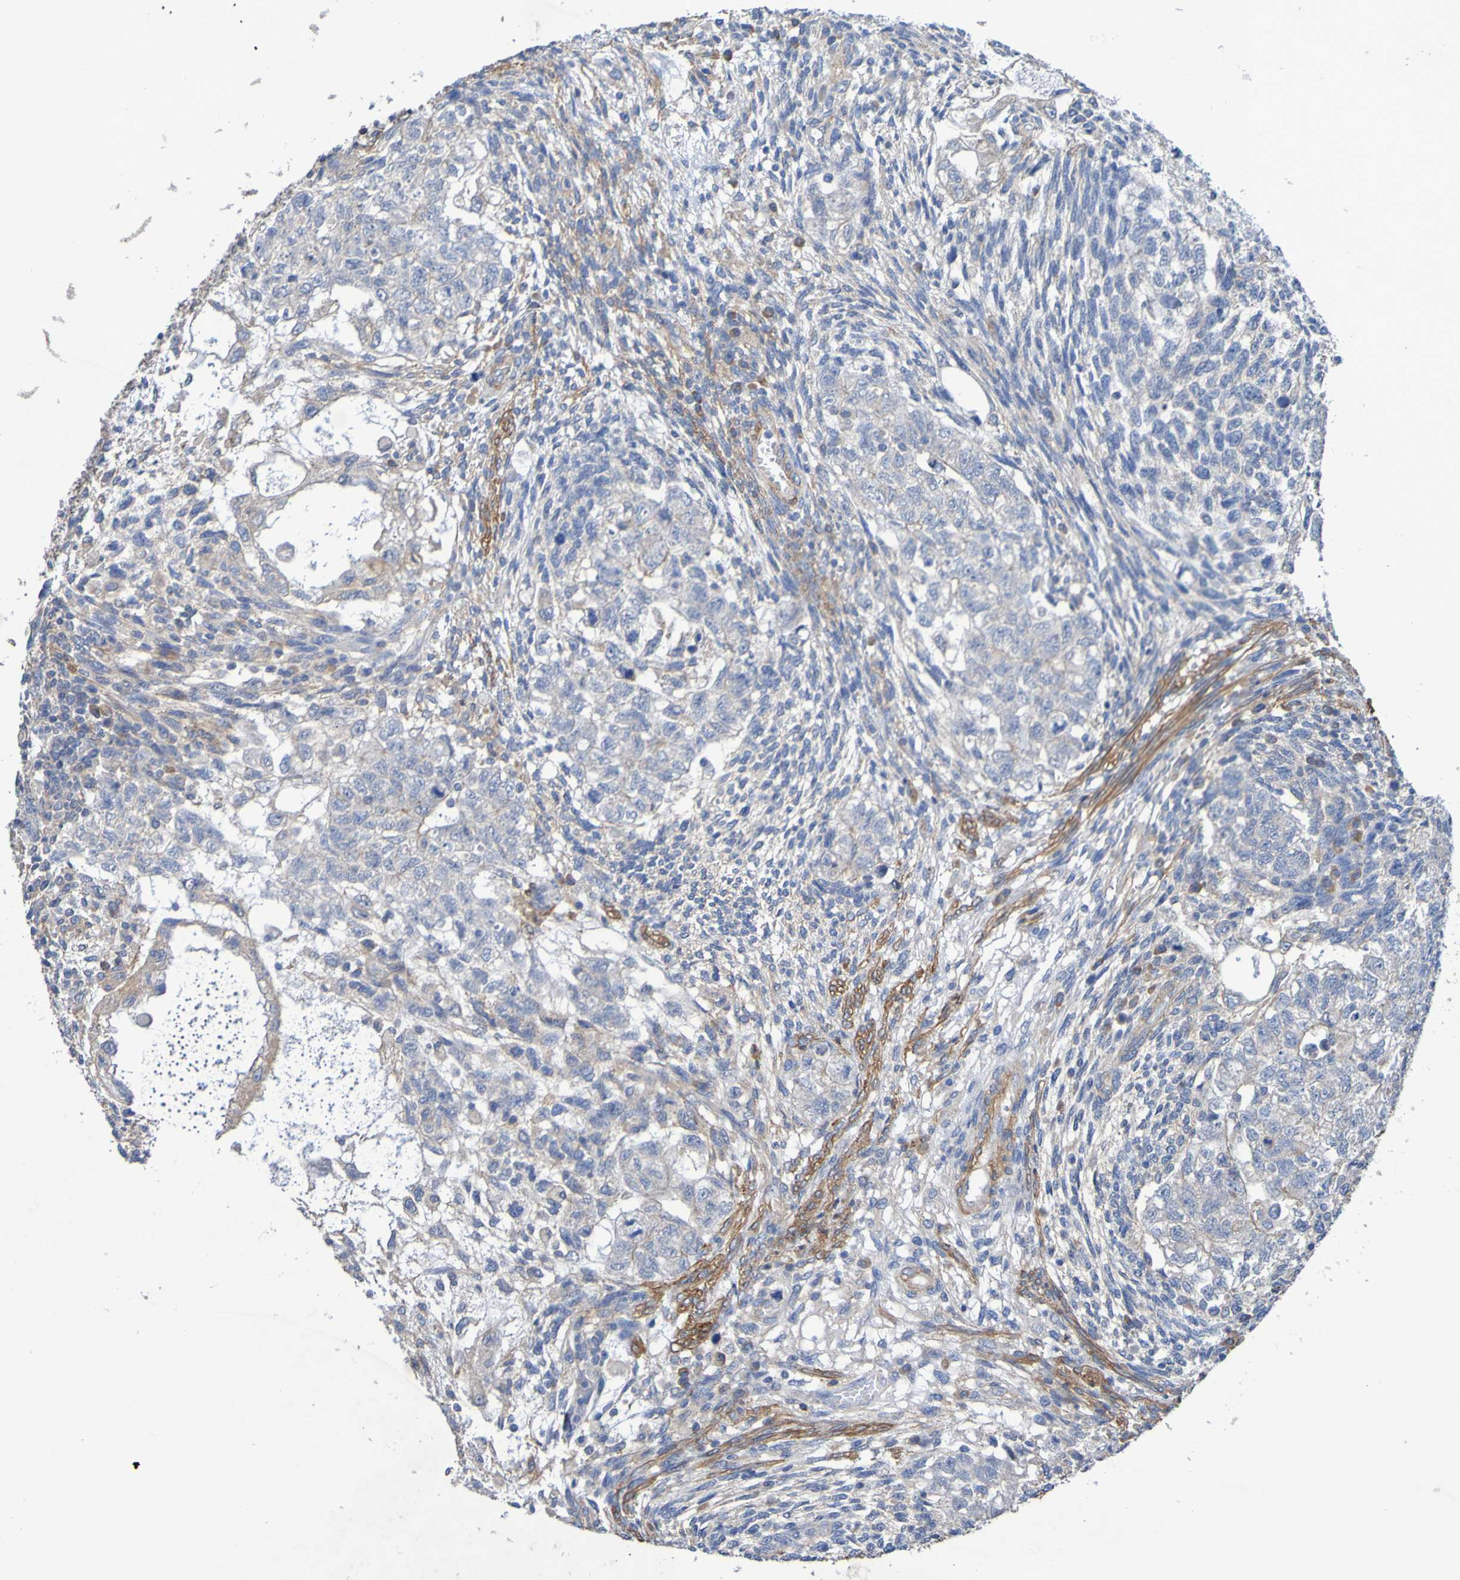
{"staining": {"intensity": "weak", "quantity": "25%-75%", "location": "cytoplasmic/membranous"}, "tissue": "testis cancer", "cell_type": "Tumor cells", "image_type": "cancer", "snomed": [{"axis": "morphology", "description": "Normal tissue, NOS"}, {"axis": "morphology", "description": "Carcinoma, Embryonal, NOS"}, {"axis": "topography", "description": "Testis"}], "caption": "Embryonal carcinoma (testis) stained with immunohistochemistry shows weak cytoplasmic/membranous positivity in about 25%-75% of tumor cells.", "gene": "SRPRB", "patient": {"sex": "male", "age": 36}}